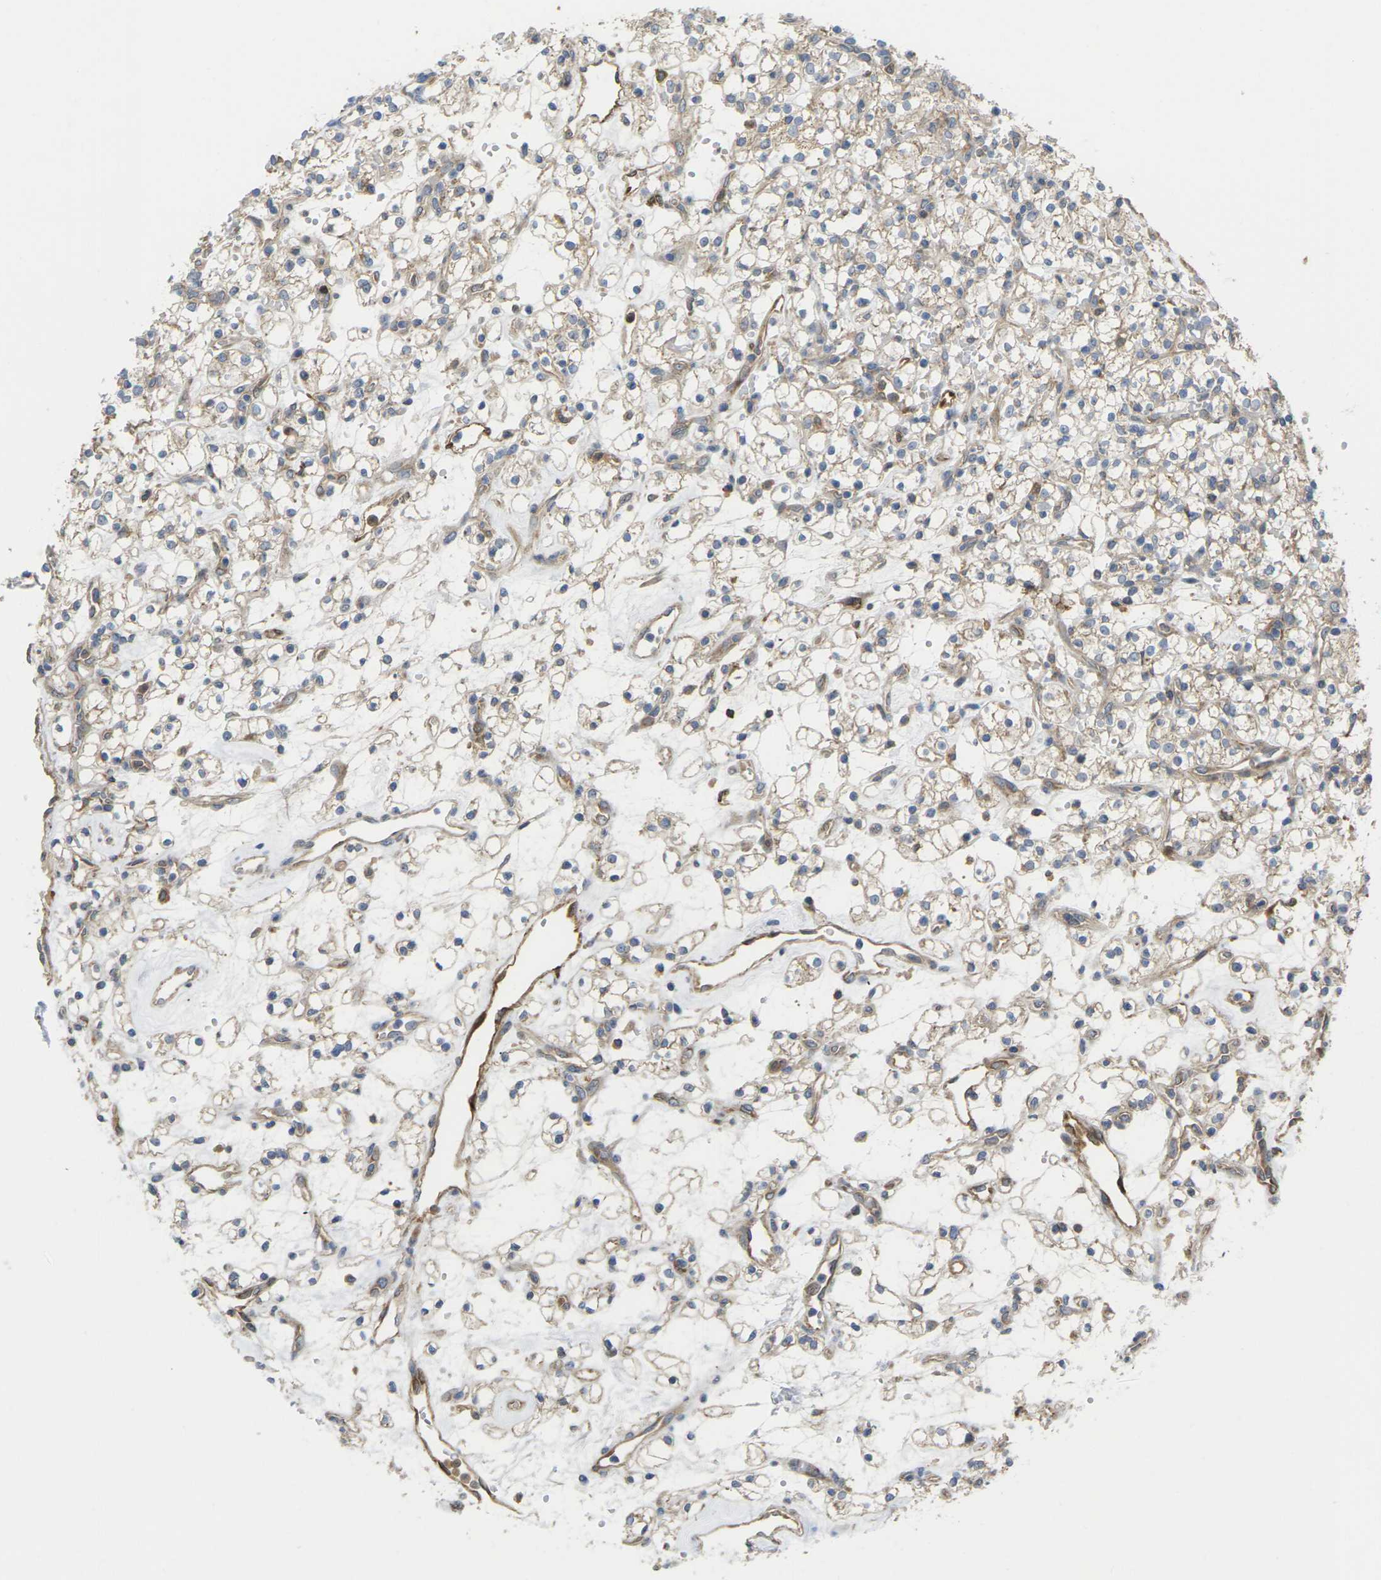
{"staining": {"intensity": "weak", "quantity": "<25%", "location": "cytoplasmic/membranous"}, "tissue": "renal cancer", "cell_type": "Tumor cells", "image_type": "cancer", "snomed": [{"axis": "morphology", "description": "Adenocarcinoma, NOS"}, {"axis": "topography", "description": "Kidney"}], "caption": "The image exhibits no significant positivity in tumor cells of adenocarcinoma (renal).", "gene": "TIAM1", "patient": {"sex": "female", "age": 60}}